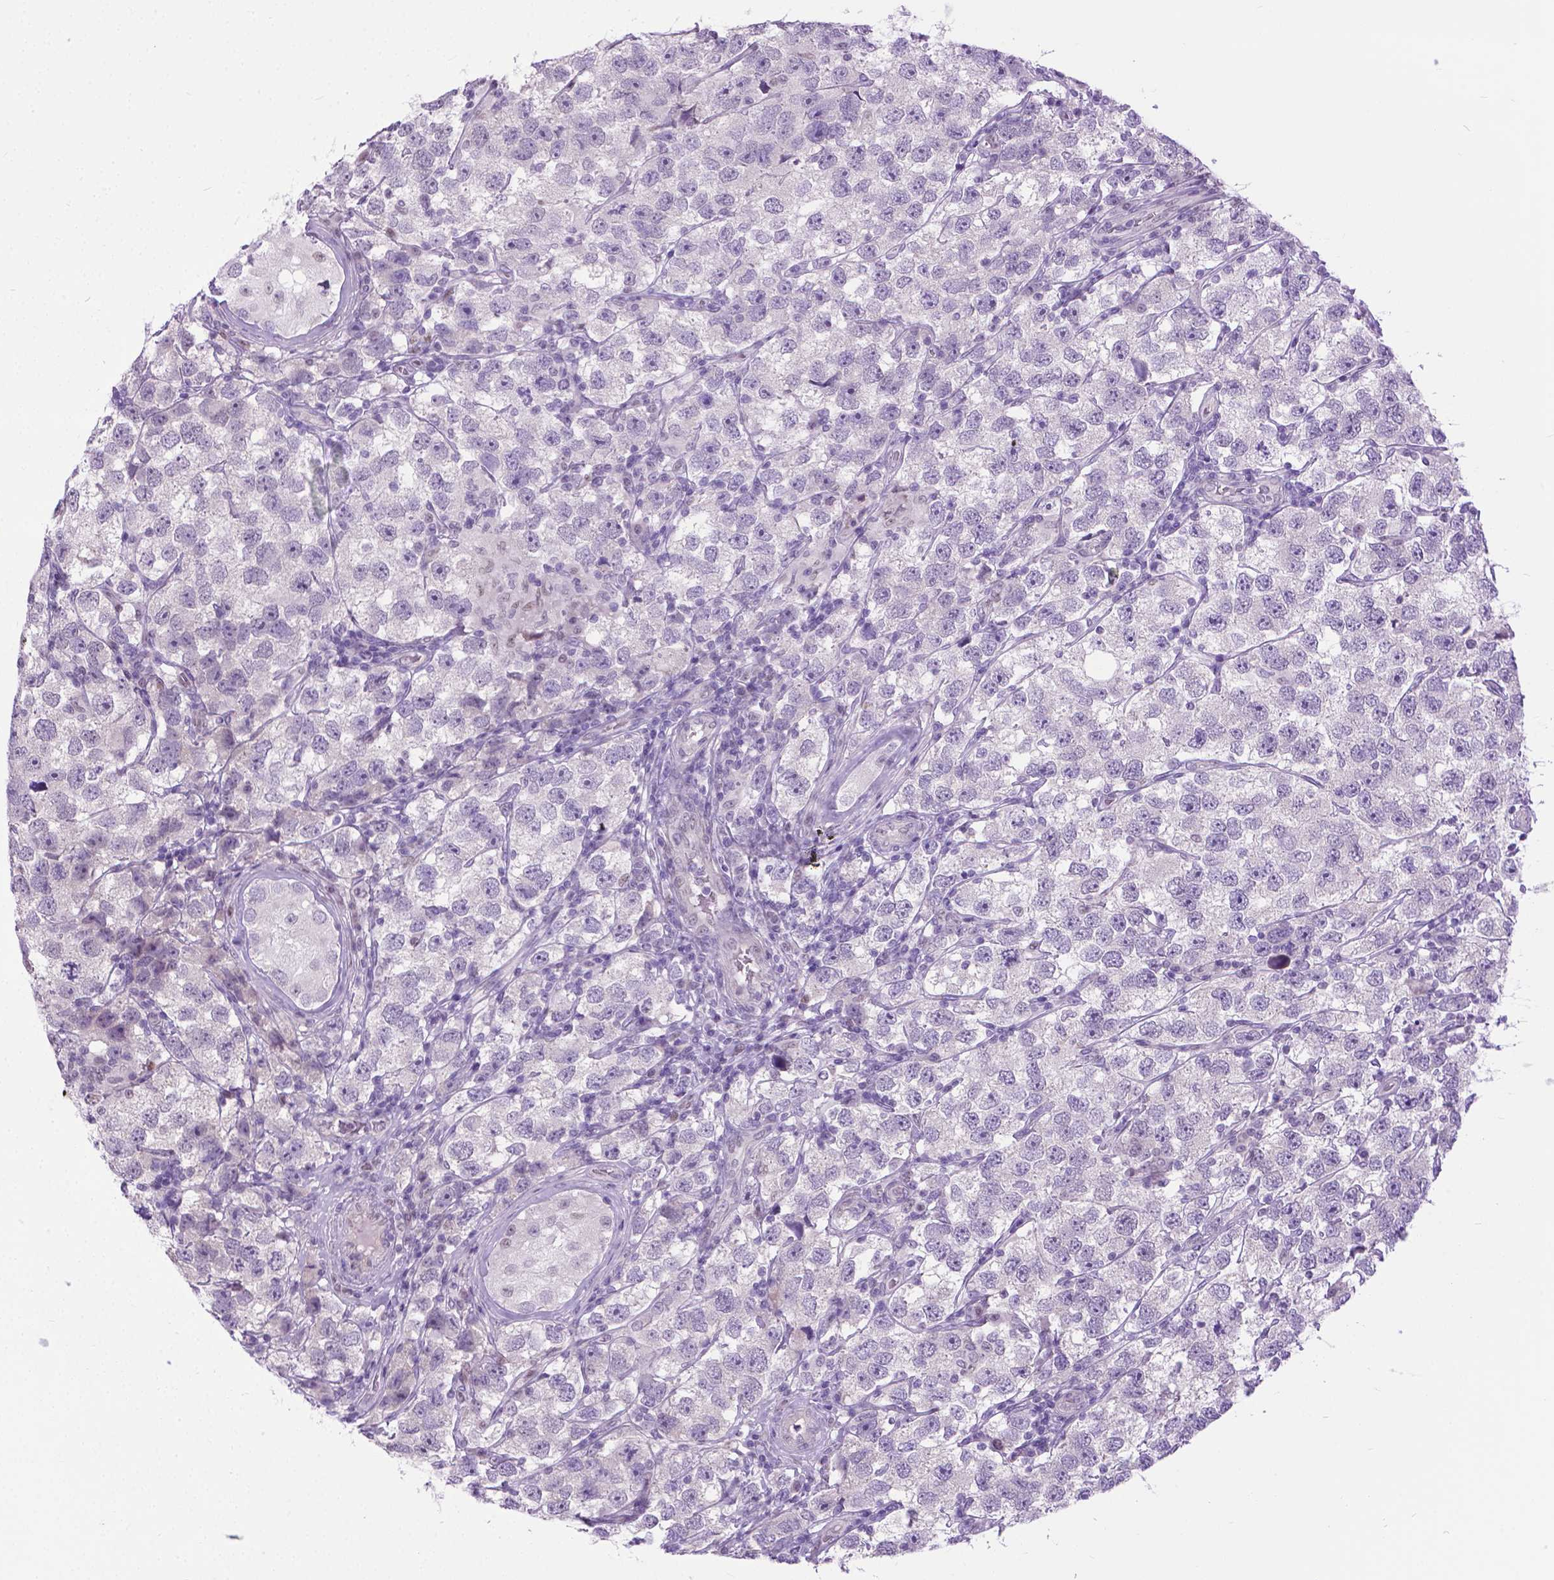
{"staining": {"intensity": "negative", "quantity": "none", "location": "none"}, "tissue": "testis cancer", "cell_type": "Tumor cells", "image_type": "cancer", "snomed": [{"axis": "morphology", "description": "Seminoma, NOS"}, {"axis": "topography", "description": "Testis"}], "caption": "Immunohistochemical staining of testis seminoma displays no significant positivity in tumor cells.", "gene": "APCDD1L", "patient": {"sex": "male", "age": 26}}